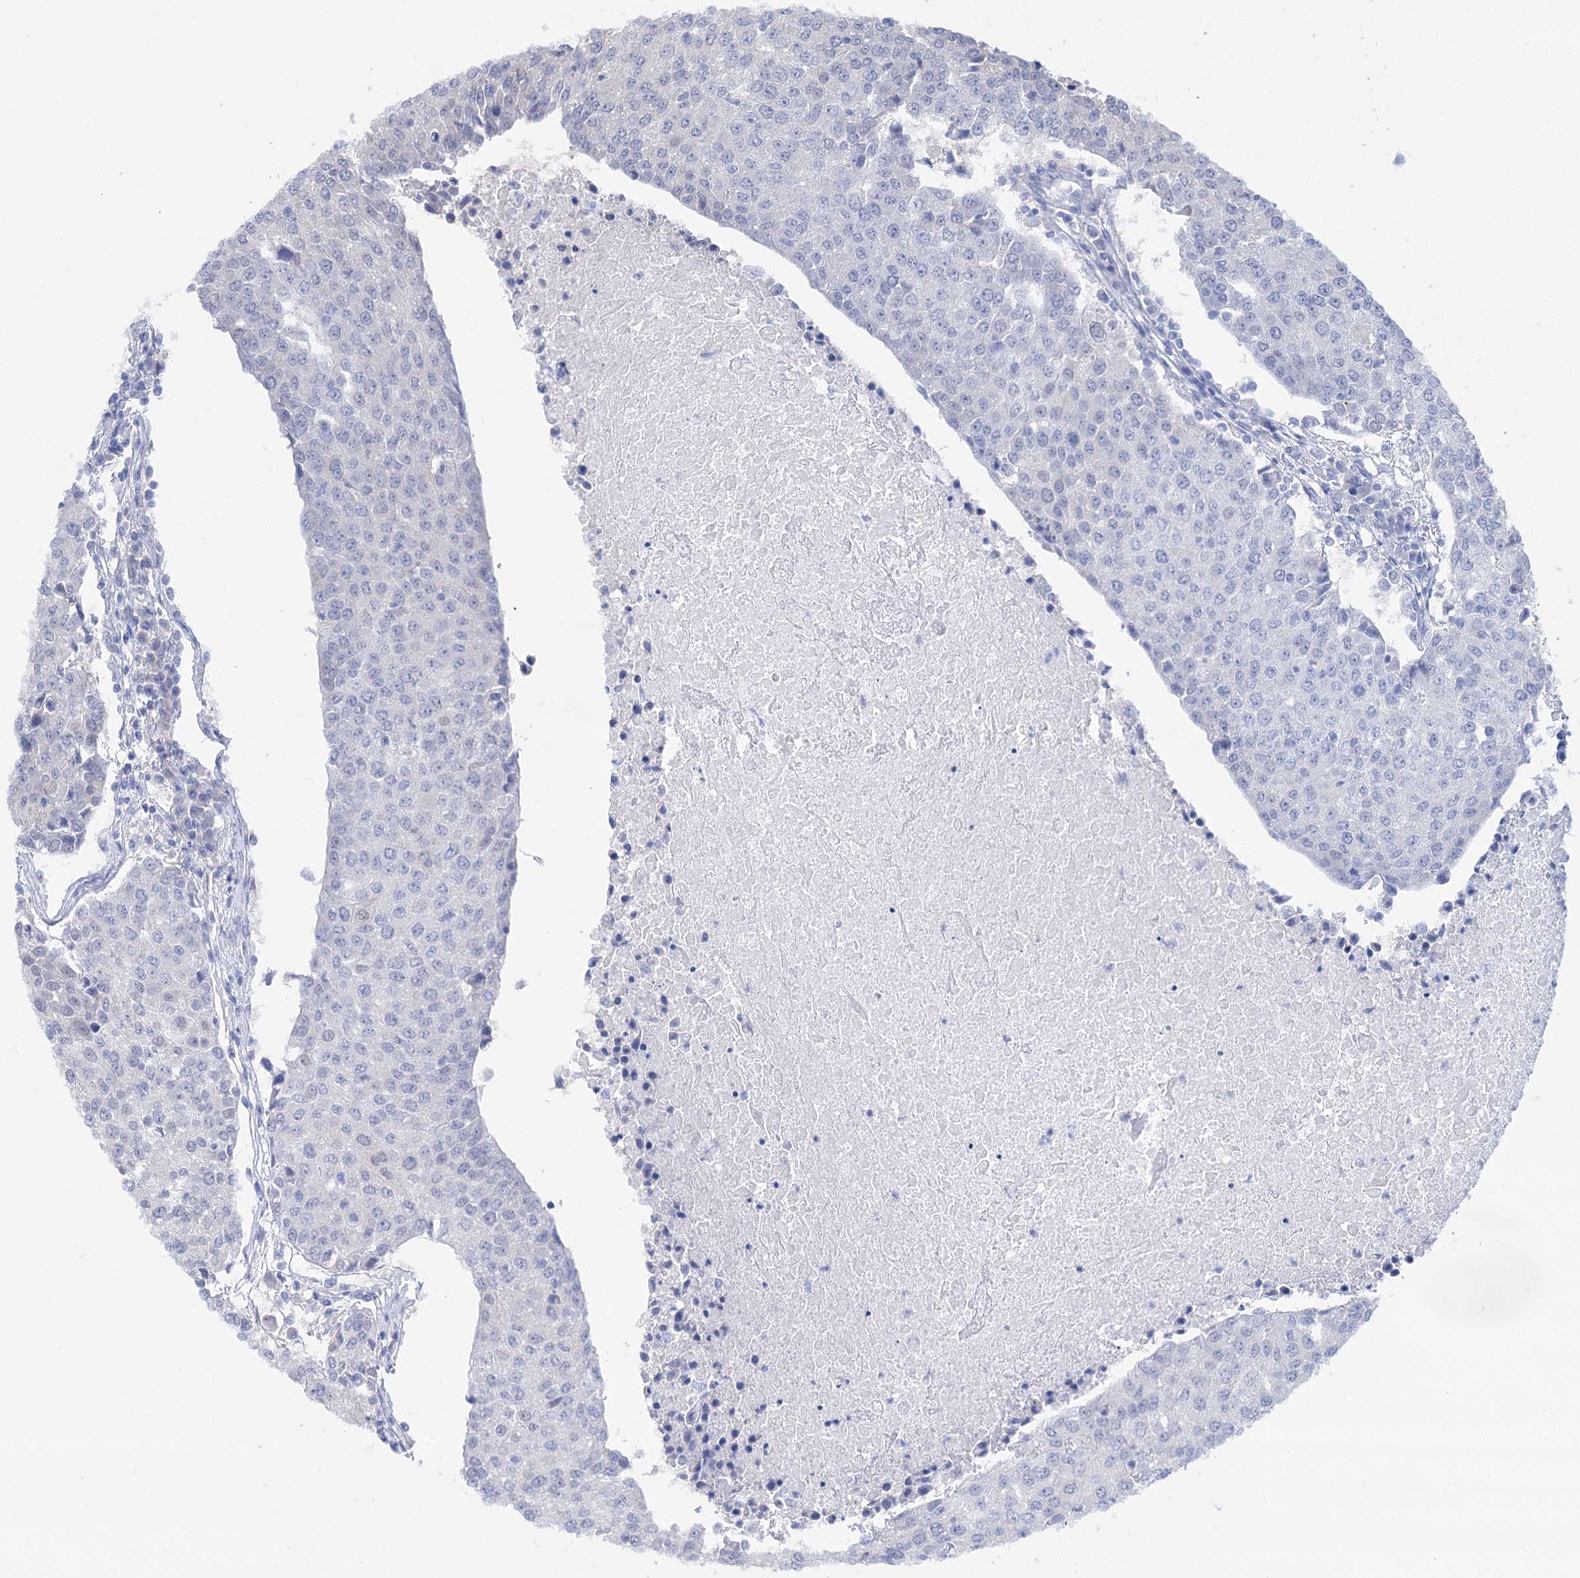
{"staining": {"intensity": "negative", "quantity": "none", "location": "none"}, "tissue": "urothelial cancer", "cell_type": "Tumor cells", "image_type": "cancer", "snomed": [{"axis": "morphology", "description": "Urothelial carcinoma, High grade"}, {"axis": "topography", "description": "Urinary bladder"}], "caption": "IHC image of neoplastic tissue: high-grade urothelial carcinoma stained with DAB (3,3'-diaminobenzidine) shows no significant protein expression in tumor cells. (DAB IHC with hematoxylin counter stain).", "gene": "FBXW8", "patient": {"sex": "female", "age": 85}}